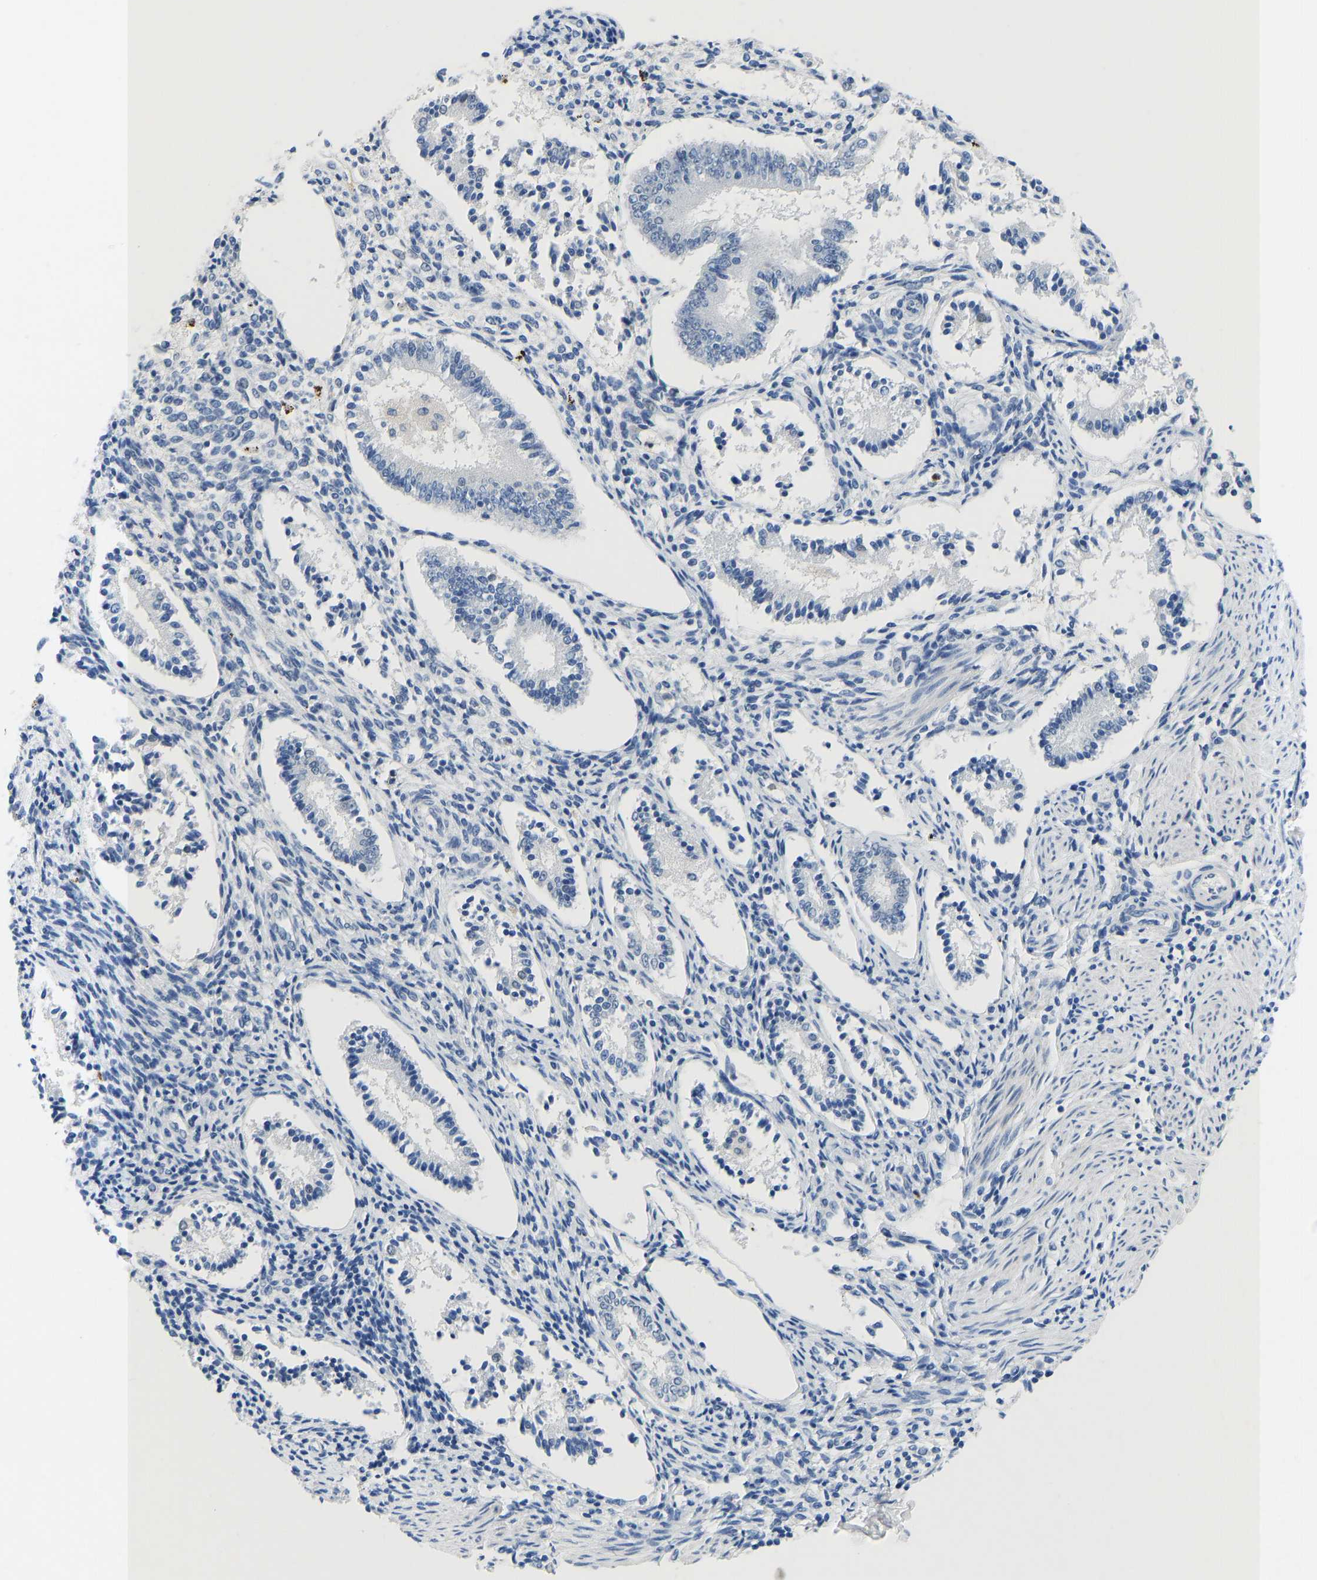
{"staining": {"intensity": "negative", "quantity": "none", "location": "none"}, "tissue": "endometrium", "cell_type": "Cells in endometrial stroma", "image_type": "normal", "snomed": [{"axis": "morphology", "description": "Normal tissue, NOS"}, {"axis": "topography", "description": "Endometrium"}], "caption": "The image shows no significant positivity in cells in endometrial stroma of endometrium. Brightfield microscopy of IHC stained with DAB (3,3'-diaminobenzidine) (brown) and hematoxylin (blue), captured at high magnification.", "gene": "TXNDC2", "patient": {"sex": "female", "age": 42}}